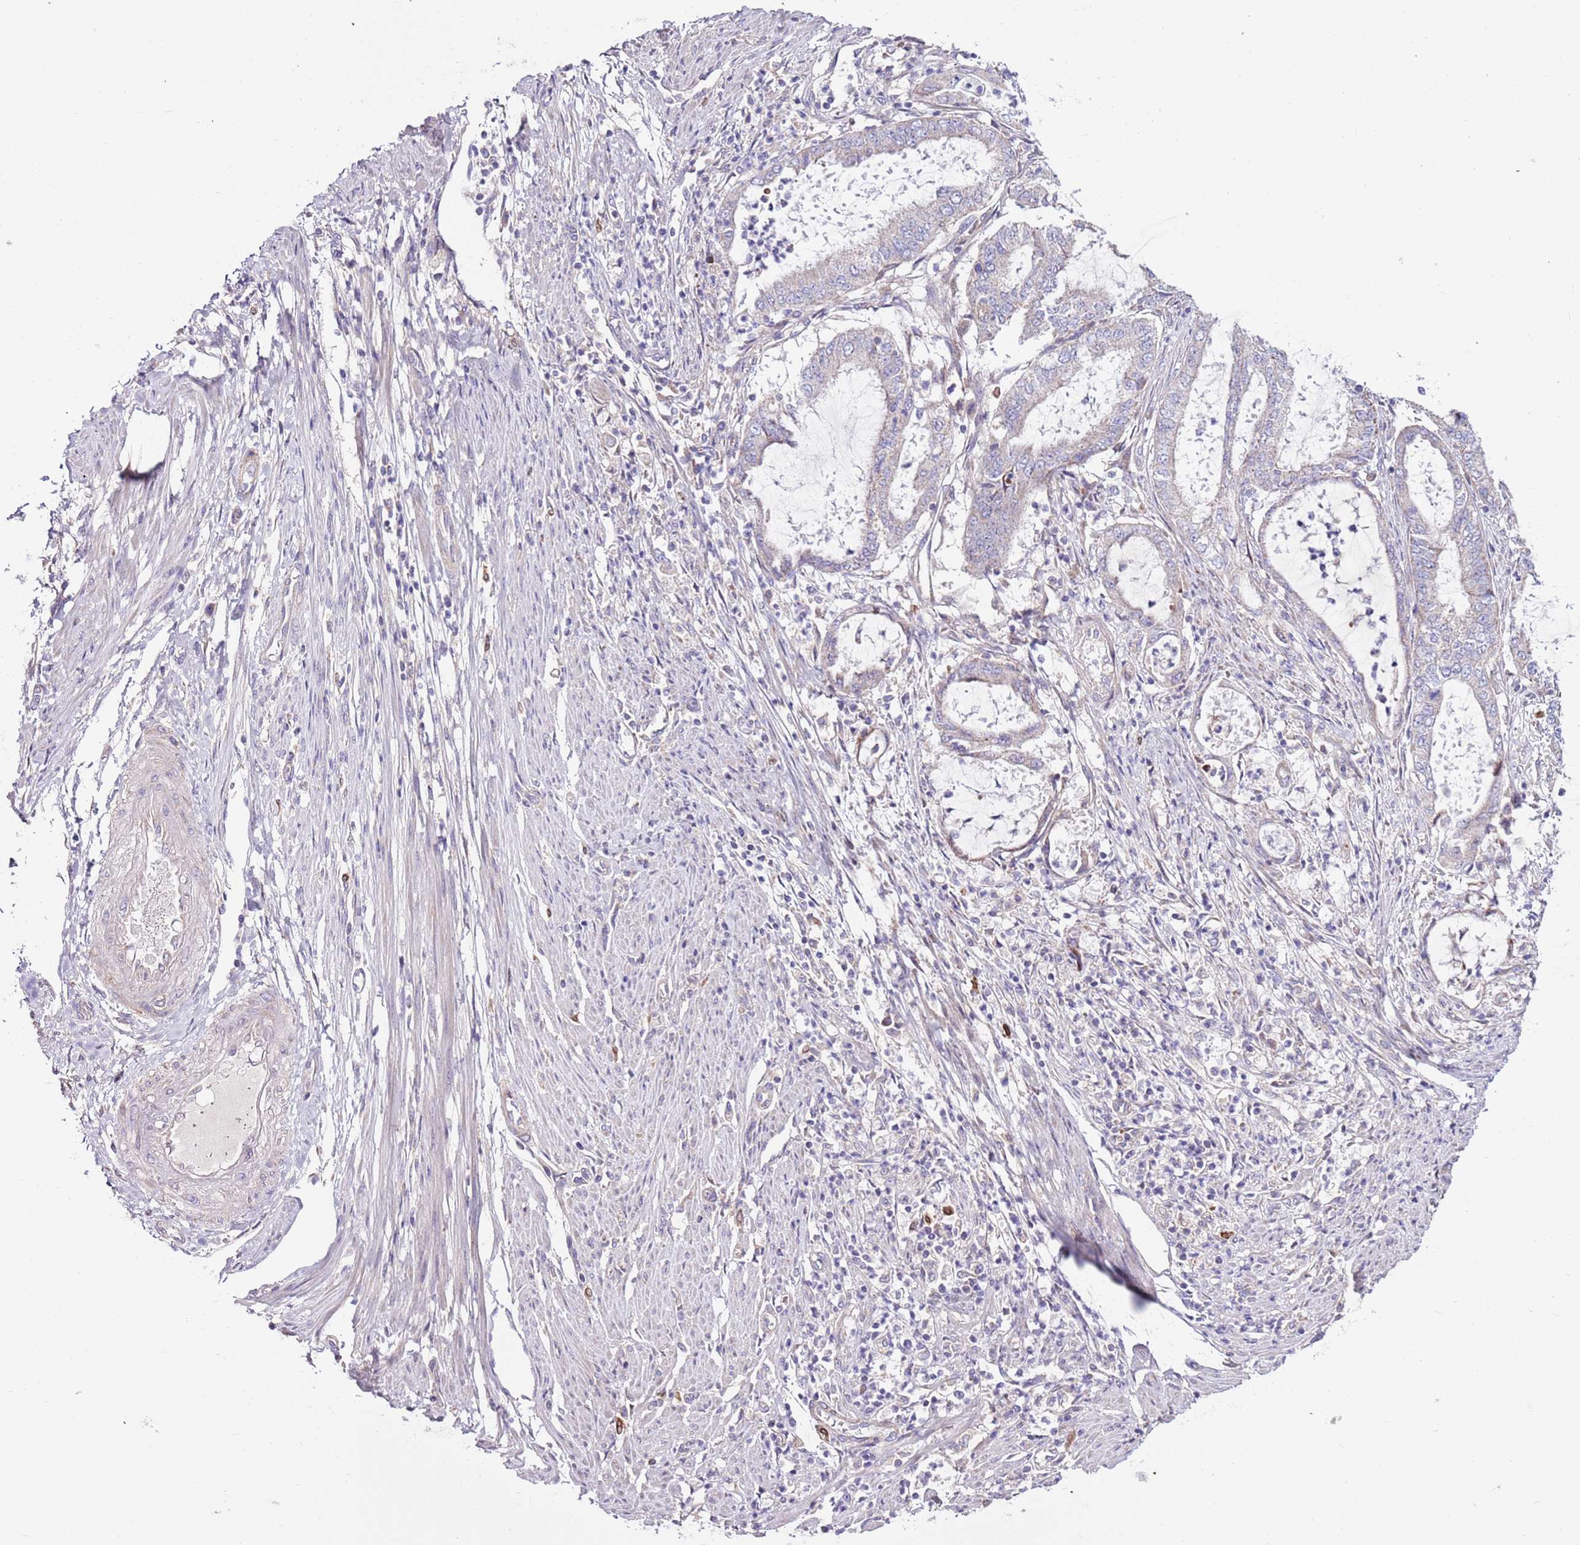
{"staining": {"intensity": "moderate", "quantity": "<25%", "location": "cytoplasmic/membranous"}, "tissue": "endometrial cancer", "cell_type": "Tumor cells", "image_type": "cancer", "snomed": [{"axis": "morphology", "description": "Adenocarcinoma, NOS"}, {"axis": "topography", "description": "Endometrium"}], "caption": "This micrograph demonstrates immunohistochemistry staining of endometrial cancer (adenocarcinoma), with low moderate cytoplasmic/membranous expression in approximately <25% of tumor cells.", "gene": "SMG1", "patient": {"sex": "female", "age": 51}}